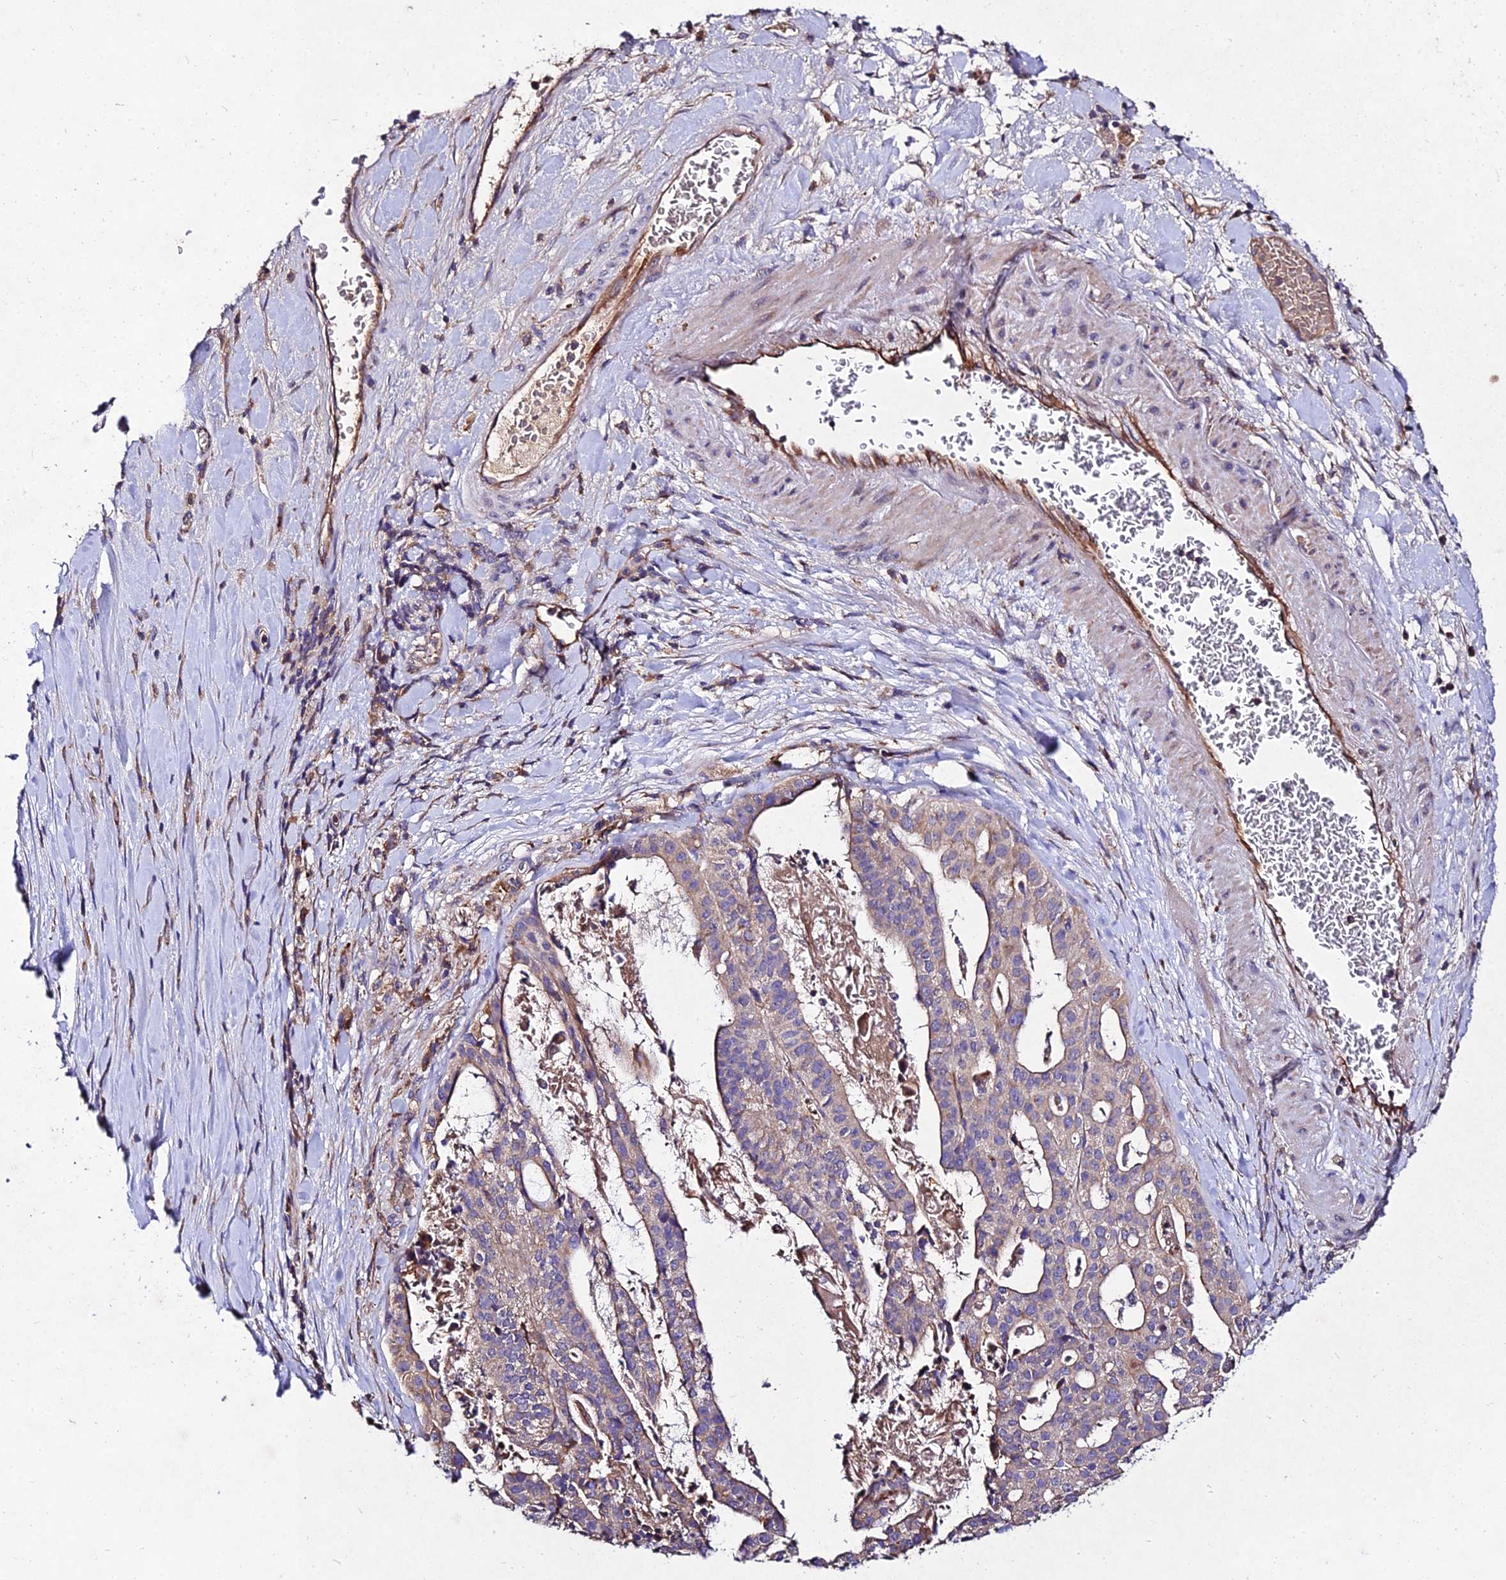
{"staining": {"intensity": "weak", "quantity": "25%-75%", "location": "cytoplasmic/membranous"}, "tissue": "stomach cancer", "cell_type": "Tumor cells", "image_type": "cancer", "snomed": [{"axis": "morphology", "description": "Adenocarcinoma, NOS"}, {"axis": "topography", "description": "Stomach"}], "caption": "Tumor cells display low levels of weak cytoplasmic/membranous expression in about 25%-75% of cells in adenocarcinoma (stomach). Using DAB (3,3'-diaminobenzidine) (brown) and hematoxylin (blue) stains, captured at high magnification using brightfield microscopy.", "gene": "AP3M2", "patient": {"sex": "male", "age": 48}}